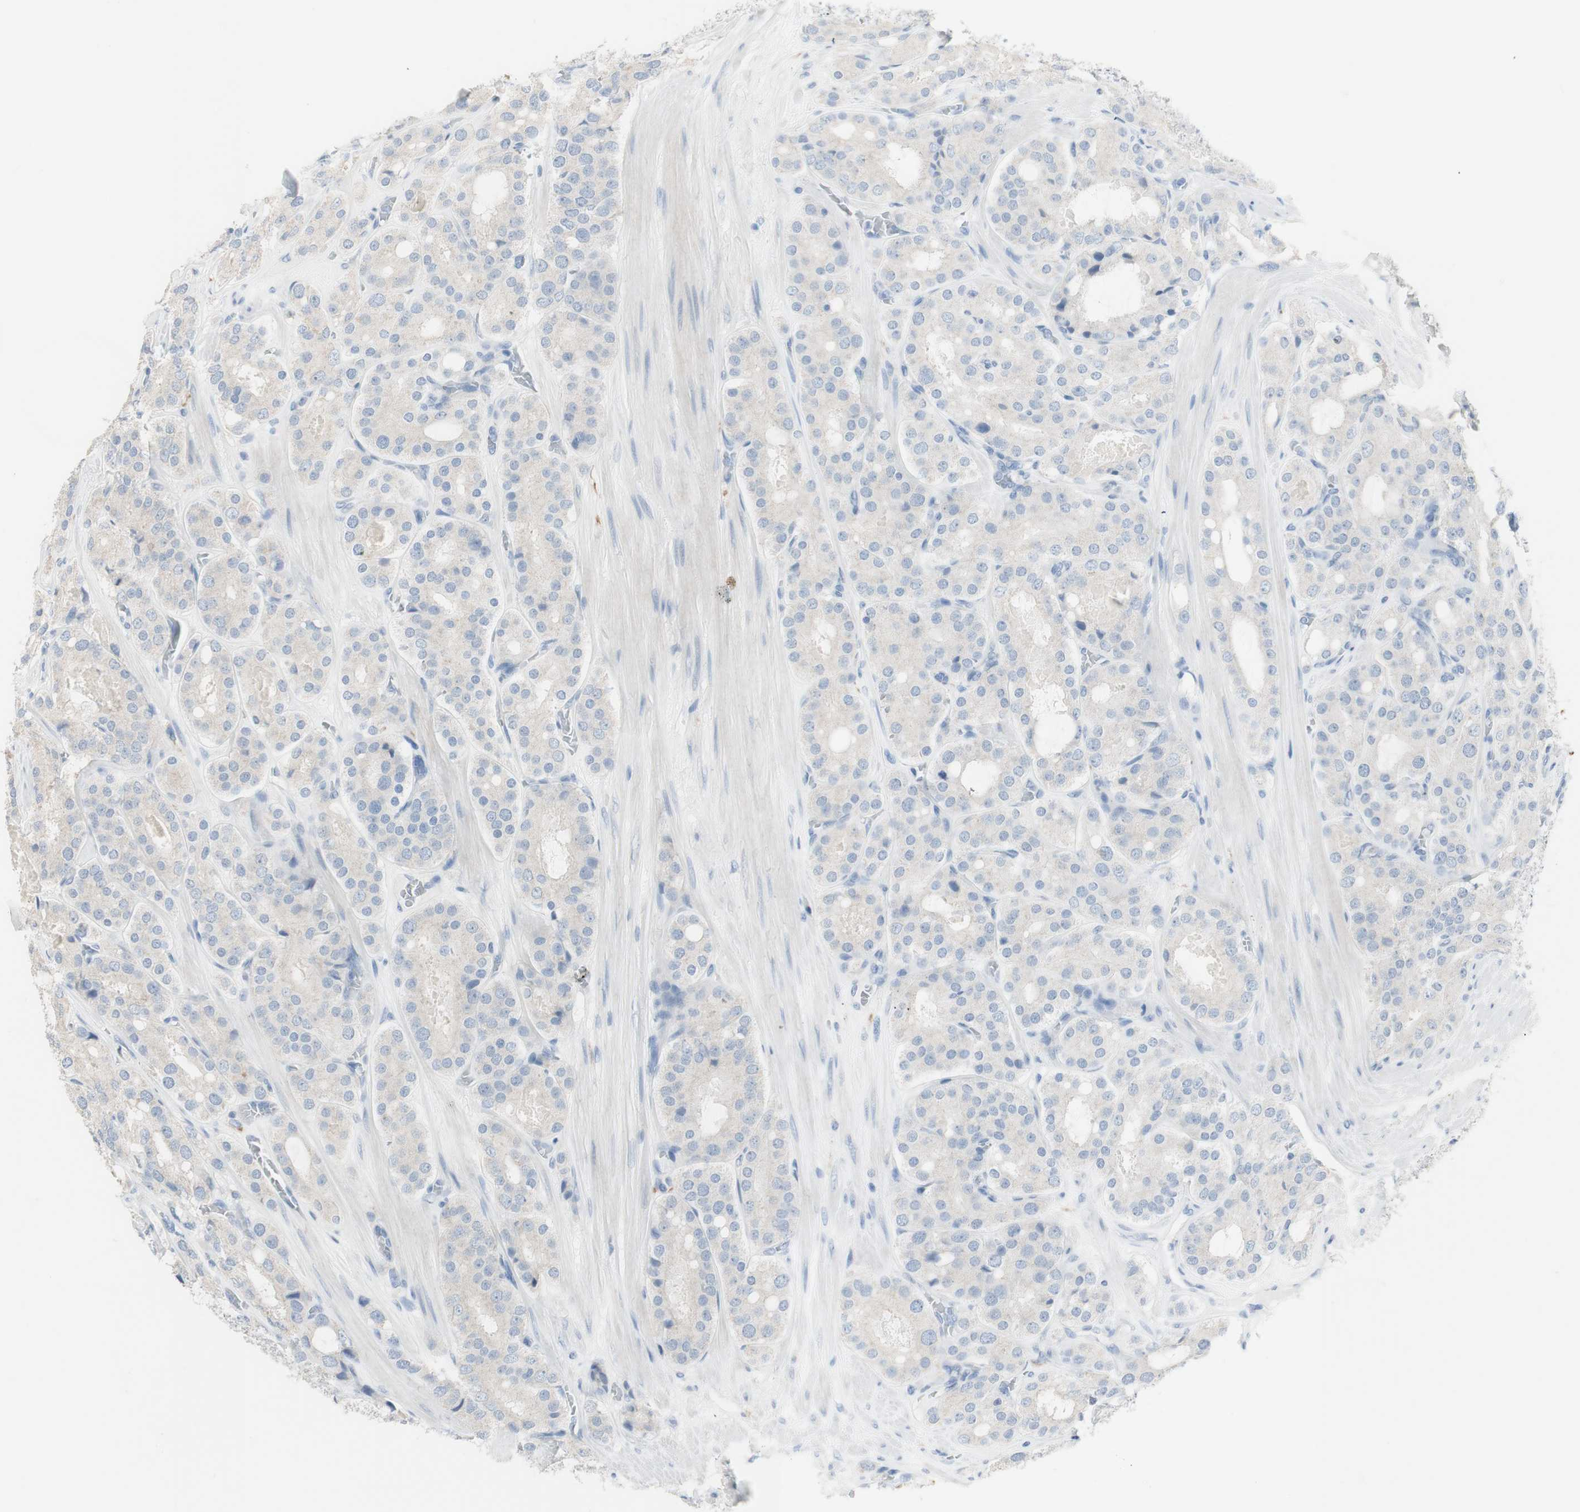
{"staining": {"intensity": "negative", "quantity": "none", "location": "none"}, "tissue": "prostate cancer", "cell_type": "Tumor cells", "image_type": "cancer", "snomed": [{"axis": "morphology", "description": "Adenocarcinoma, High grade"}, {"axis": "topography", "description": "Prostate"}], "caption": "Immunohistochemical staining of human prostate adenocarcinoma (high-grade) exhibits no significant positivity in tumor cells. (Immunohistochemistry, brightfield microscopy, high magnification).", "gene": "ART3", "patient": {"sex": "male", "age": 65}}